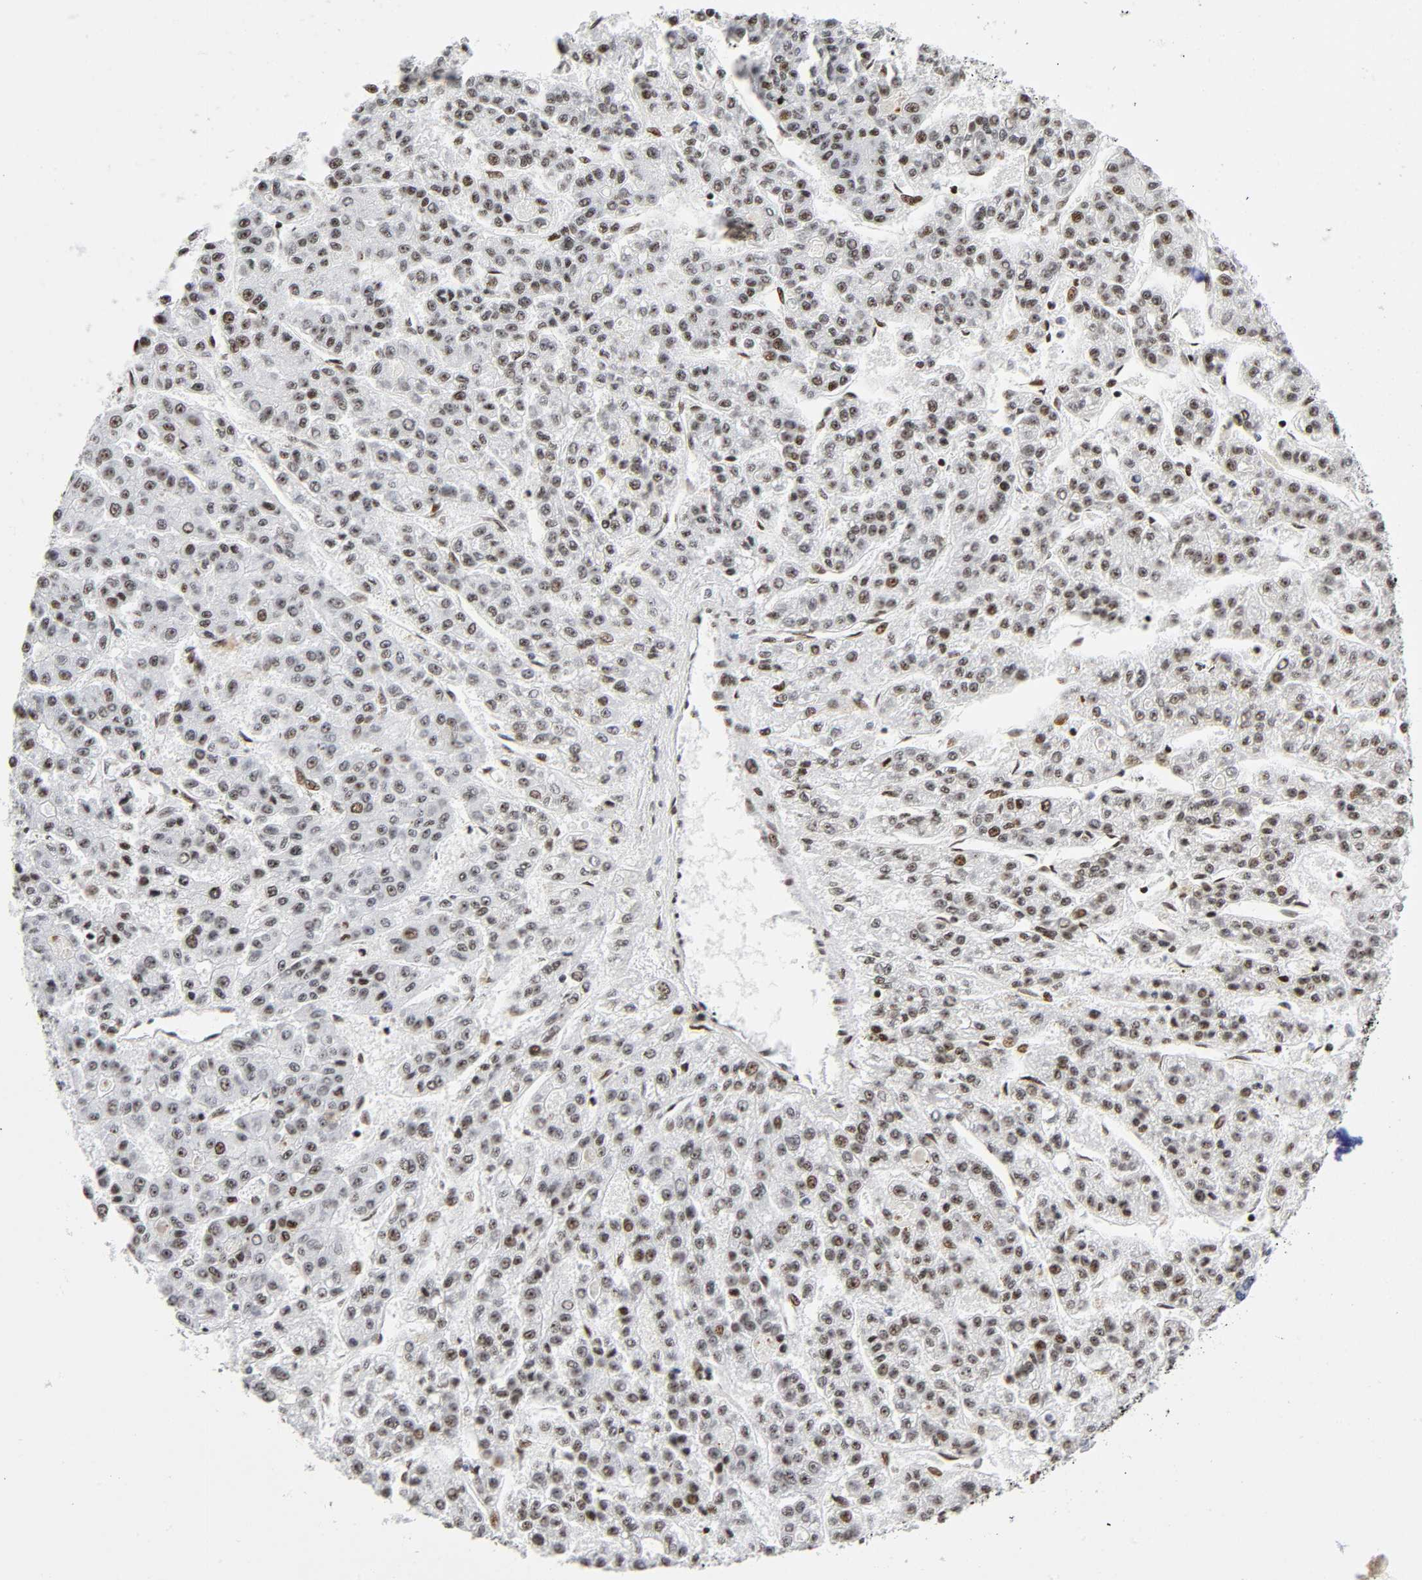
{"staining": {"intensity": "strong", "quantity": "25%-75%", "location": "nuclear"}, "tissue": "liver cancer", "cell_type": "Tumor cells", "image_type": "cancer", "snomed": [{"axis": "morphology", "description": "Carcinoma, Hepatocellular, NOS"}, {"axis": "topography", "description": "Liver"}], "caption": "Immunohistochemistry (IHC) staining of liver cancer (hepatocellular carcinoma), which reveals high levels of strong nuclear expression in approximately 25%-75% of tumor cells indicating strong nuclear protein staining. The staining was performed using DAB (brown) for protein detection and nuclei were counterstained in hematoxylin (blue).", "gene": "UBTF", "patient": {"sex": "male", "age": 70}}